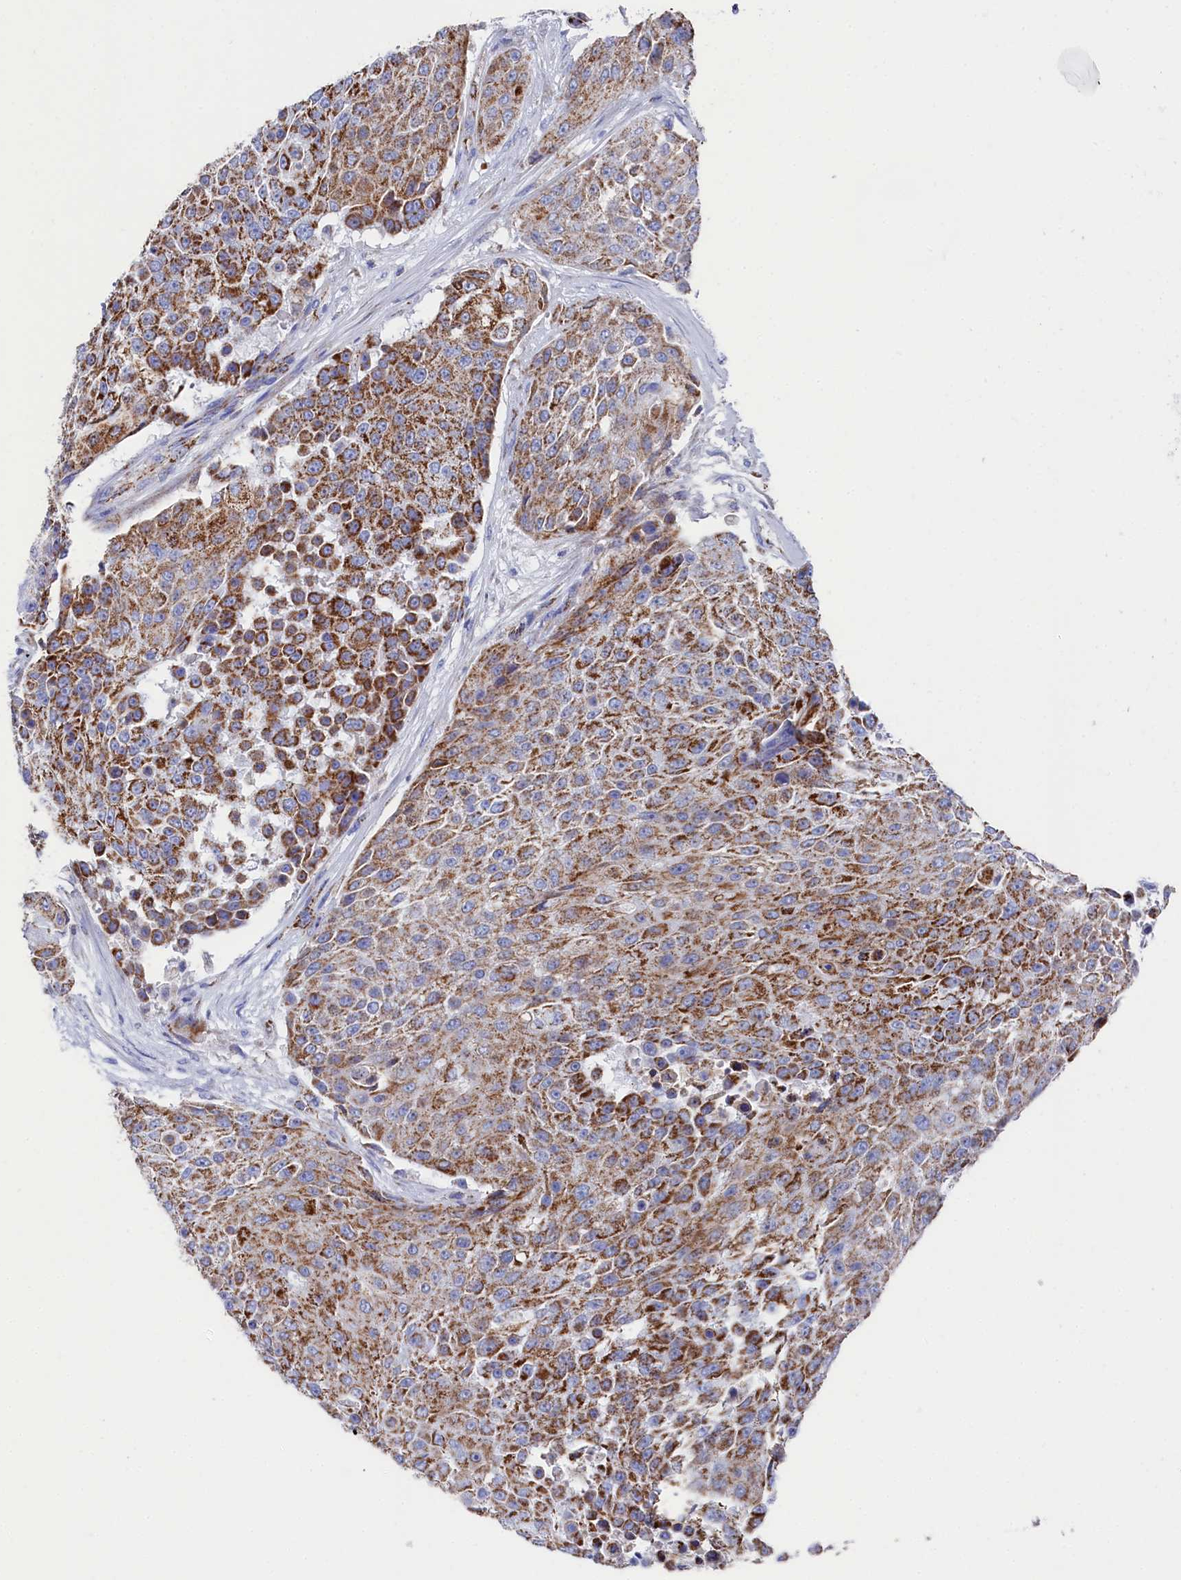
{"staining": {"intensity": "strong", "quantity": "25%-75%", "location": "cytoplasmic/membranous"}, "tissue": "urothelial cancer", "cell_type": "Tumor cells", "image_type": "cancer", "snomed": [{"axis": "morphology", "description": "Urothelial carcinoma, High grade"}, {"axis": "topography", "description": "Urinary bladder"}], "caption": "Immunohistochemical staining of high-grade urothelial carcinoma demonstrates high levels of strong cytoplasmic/membranous staining in approximately 25%-75% of tumor cells. The staining is performed using DAB (3,3'-diaminobenzidine) brown chromogen to label protein expression. The nuclei are counter-stained blue using hematoxylin.", "gene": "MMAB", "patient": {"sex": "female", "age": 63}}